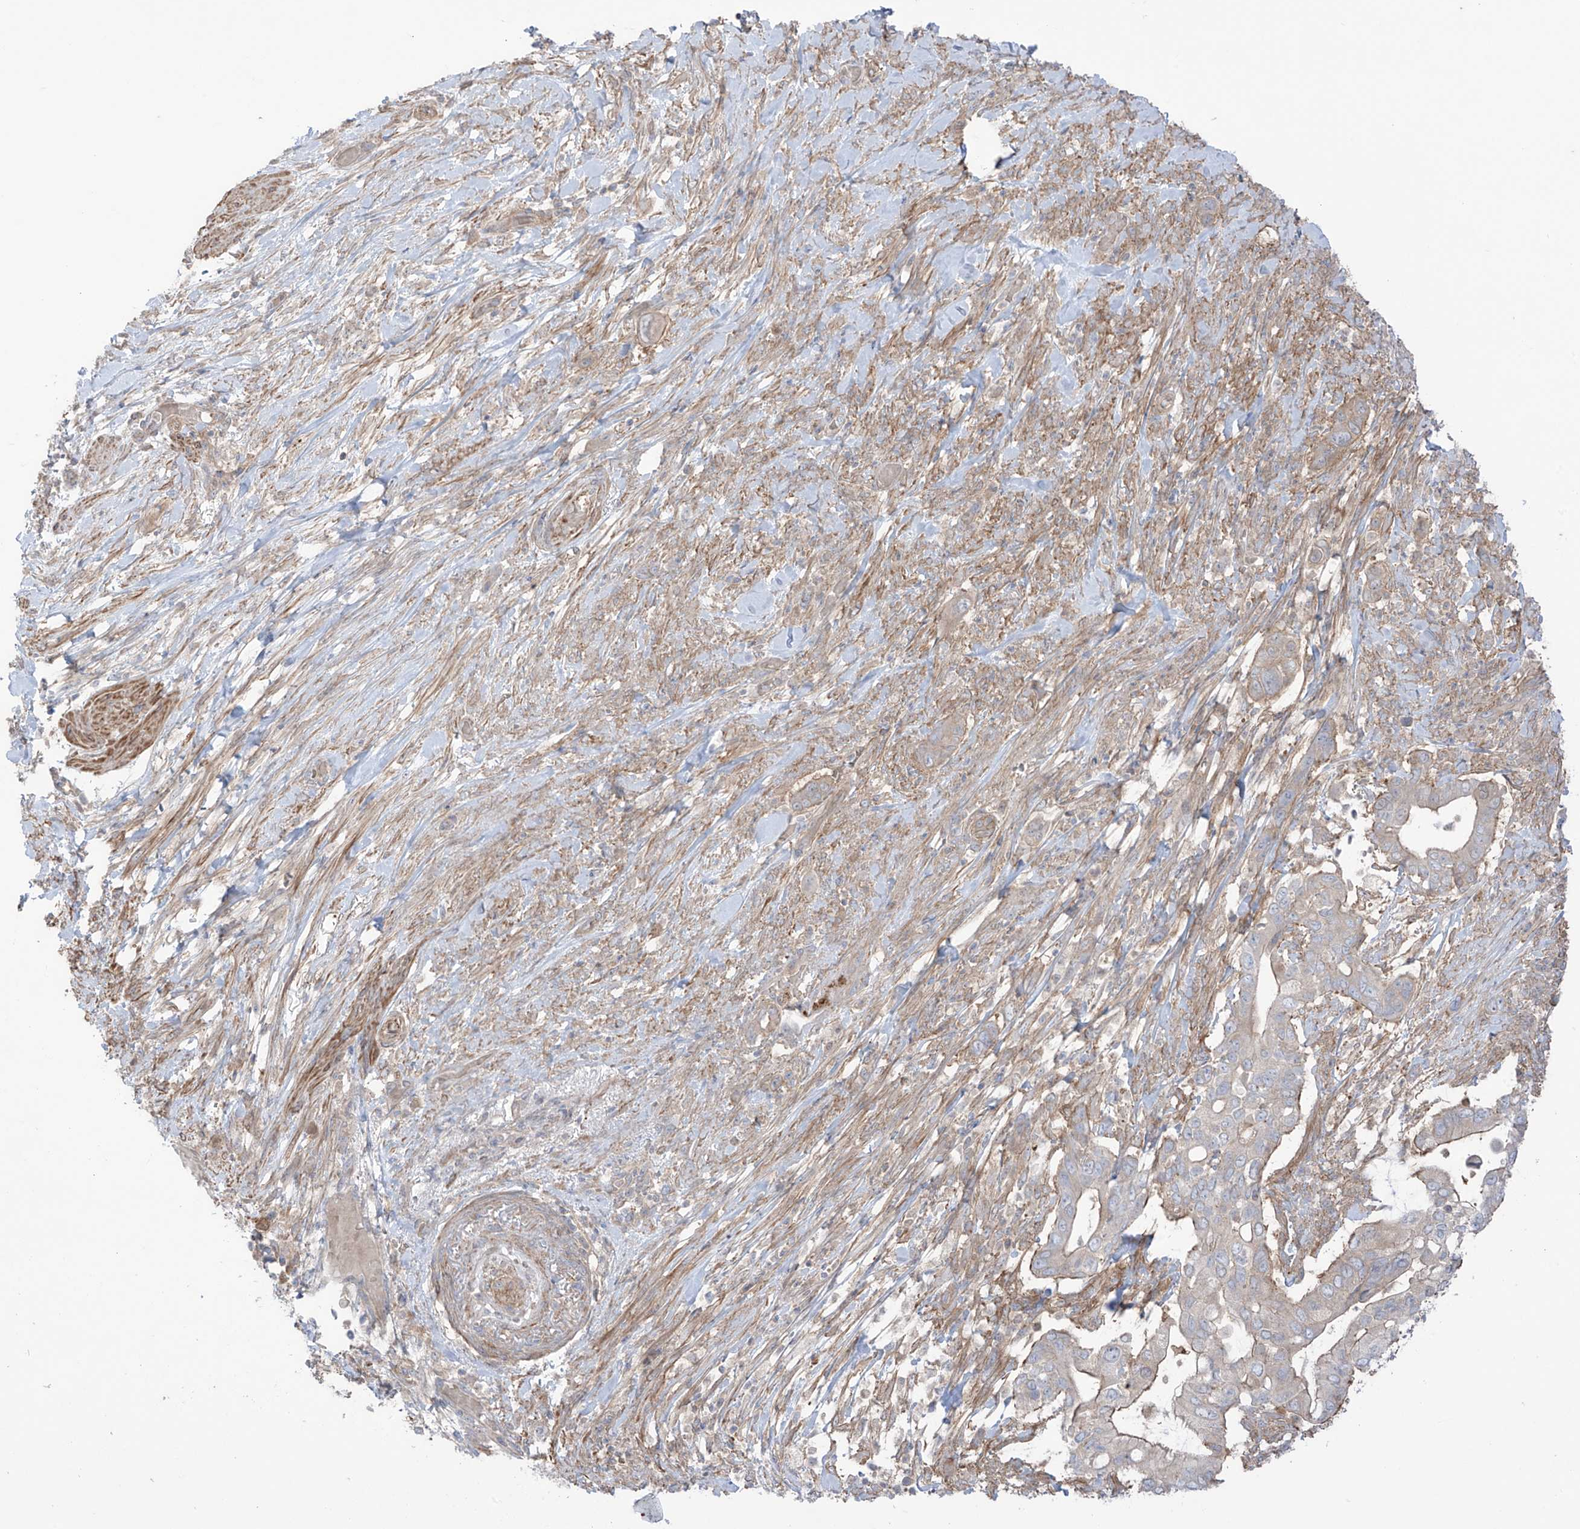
{"staining": {"intensity": "weak", "quantity": "<25%", "location": "cytoplasmic/membranous"}, "tissue": "pancreatic cancer", "cell_type": "Tumor cells", "image_type": "cancer", "snomed": [{"axis": "morphology", "description": "Adenocarcinoma, NOS"}, {"axis": "topography", "description": "Pancreas"}], "caption": "Tumor cells are negative for protein expression in human pancreatic adenocarcinoma.", "gene": "TRMU", "patient": {"sex": "male", "age": 68}}